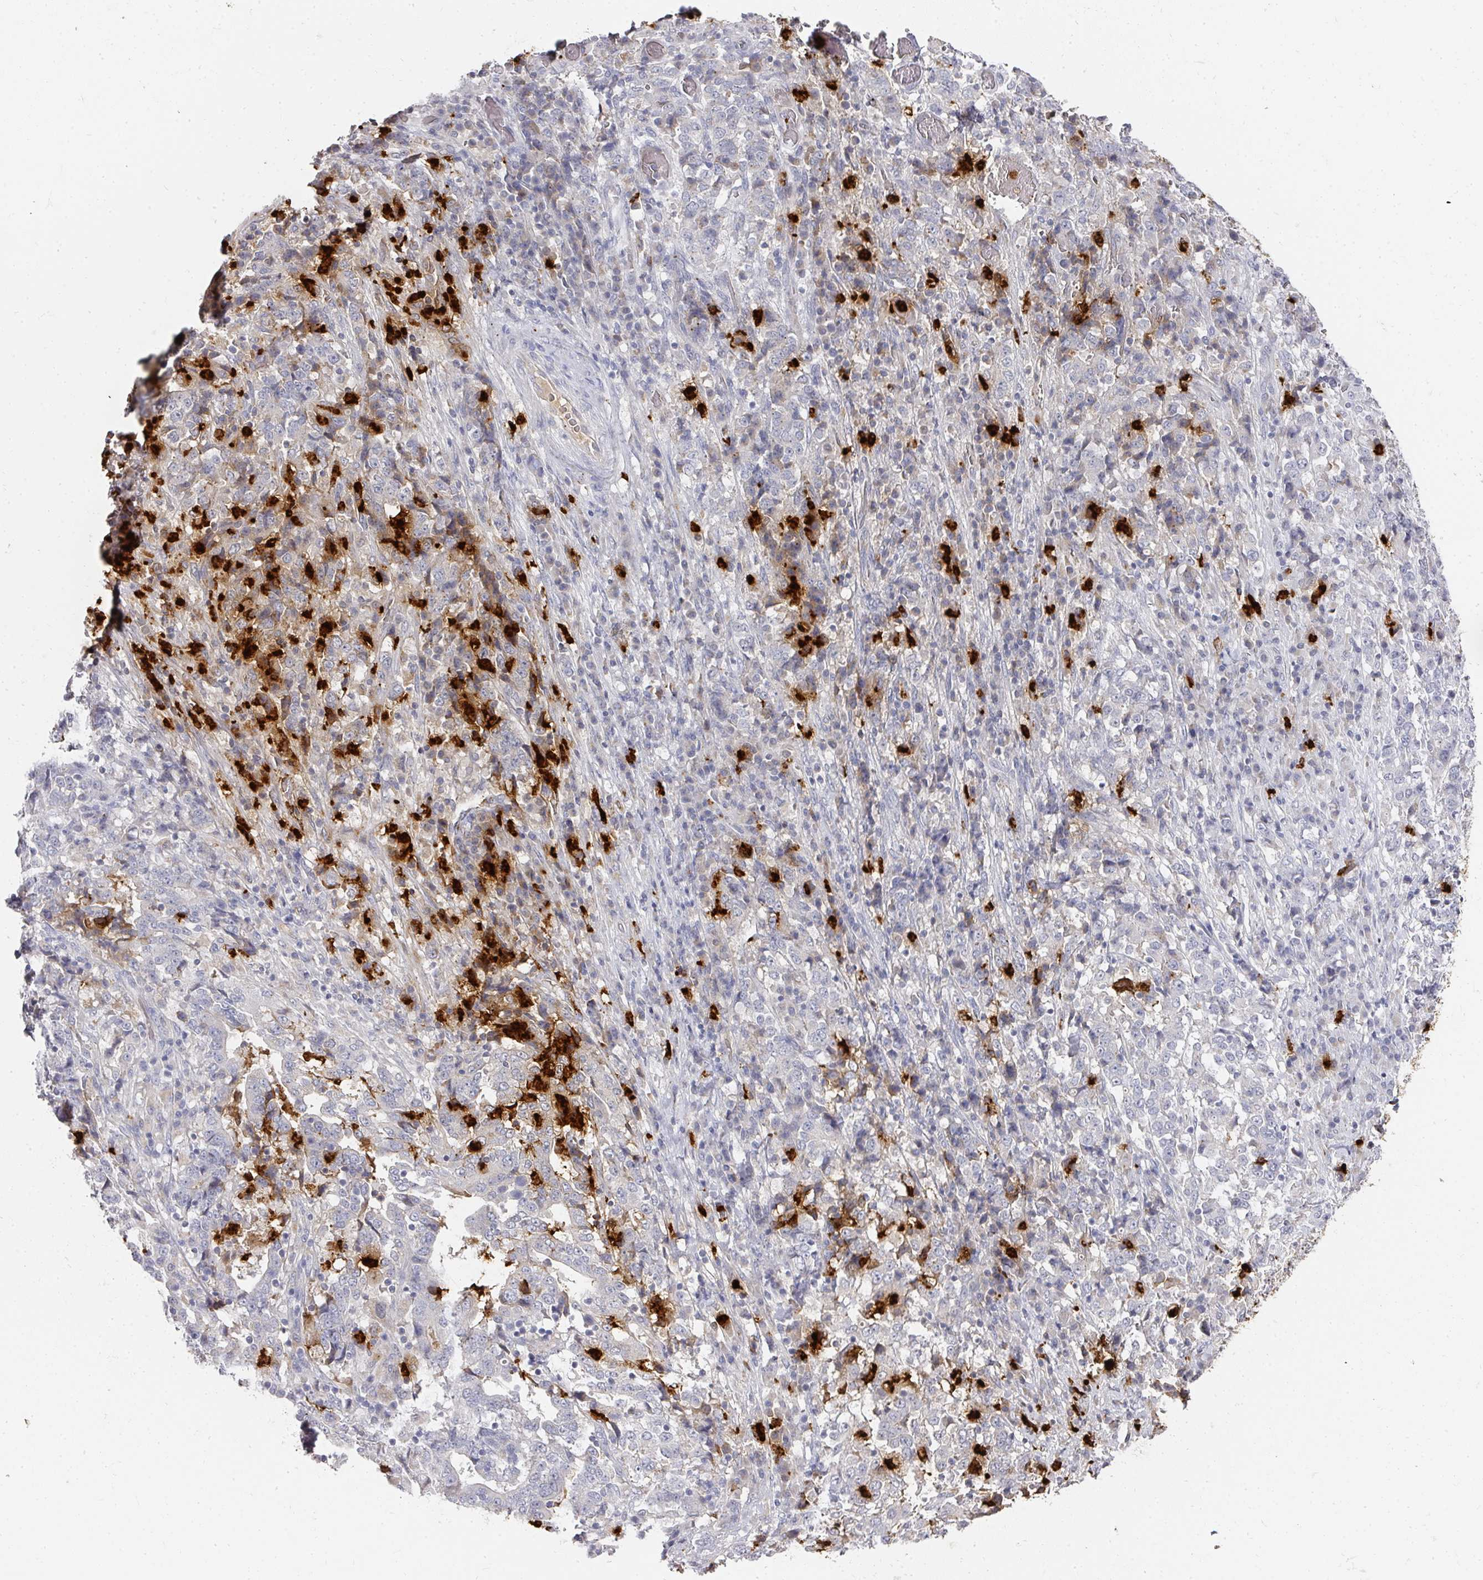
{"staining": {"intensity": "negative", "quantity": "none", "location": "none"}, "tissue": "stomach cancer", "cell_type": "Tumor cells", "image_type": "cancer", "snomed": [{"axis": "morphology", "description": "Normal tissue, NOS"}, {"axis": "morphology", "description": "Adenocarcinoma, NOS"}, {"axis": "topography", "description": "Stomach, upper"}, {"axis": "topography", "description": "Stomach"}], "caption": "Protein analysis of stomach cancer displays no significant positivity in tumor cells.", "gene": "CAMP", "patient": {"sex": "male", "age": 59}}